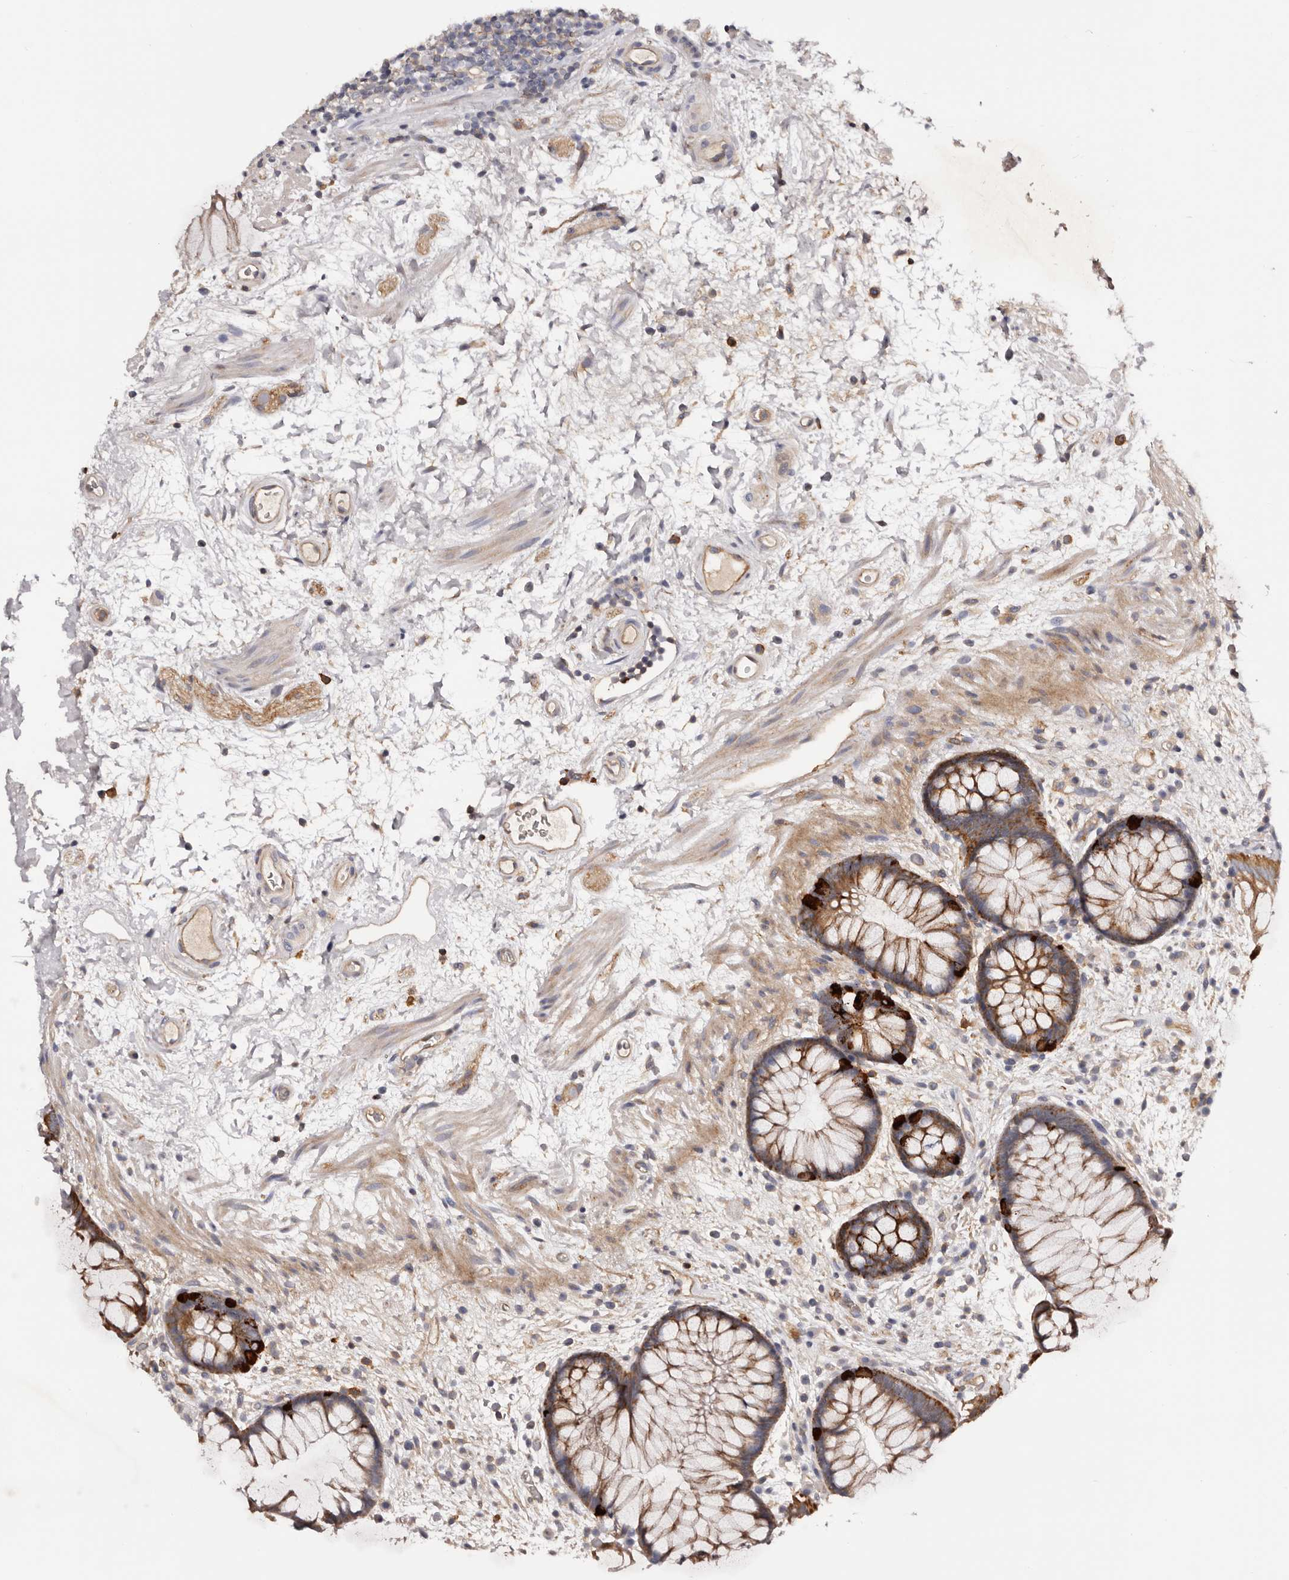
{"staining": {"intensity": "moderate", "quantity": ">75%", "location": "cytoplasmic/membranous"}, "tissue": "rectum", "cell_type": "Glandular cells", "image_type": "normal", "snomed": [{"axis": "morphology", "description": "Normal tissue, NOS"}, {"axis": "topography", "description": "Rectum"}], "caption": "This is an image of immunohistochemistry (IHC) staining of normal rectum, which shows moderate positivity in the cytoplasmic/membranous of glandular cells.", "gene": "DMRT2", "patient": {"sex": "male", "age": 51}}